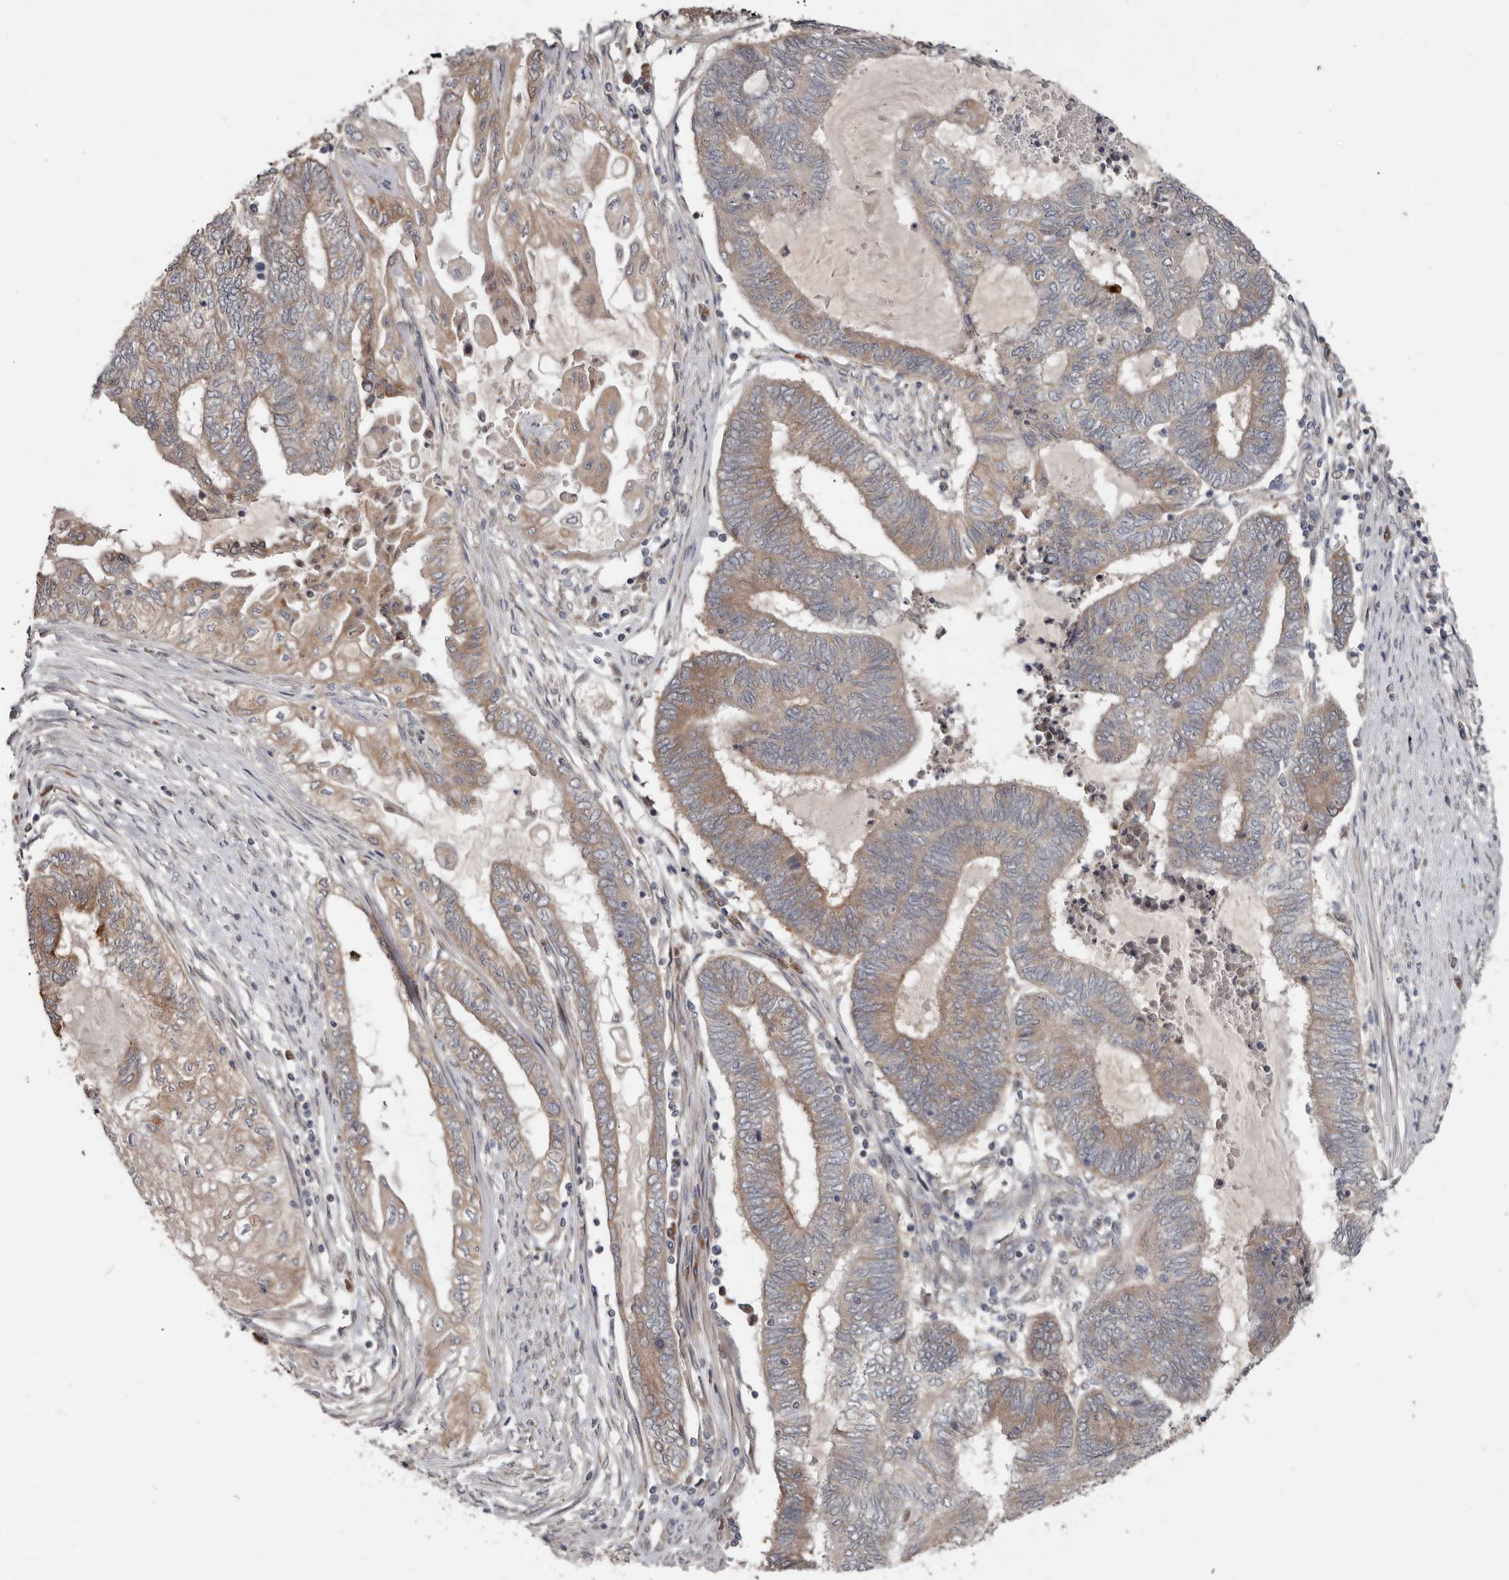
{"staining": {"intensity": "weak", "quantity": "<25%", "location": "cytoplasmic/membranous"}, "tissue": "endometrial cancer", "cell_type": "Tumor cells", "image_type": "cancer", "snomed": [{"axis": "morphology", "description": "Adenocarcinoma, NOS"}, {"axis": "topography", "description": "Uterus"}, {"axis": "topography", "description": "Endometrium"}], "caption": "Tumor cells show no significant expression in endometrial cancer. The staining was performed using DAB (3,3'-diaminobenzidine) to visualize the protein expression in brown, while the nuclei were stained in blue with hematoxylin (Magnification: 20x).", "gene": "CHML", "patient": {"sex": "female", "age": 70}}